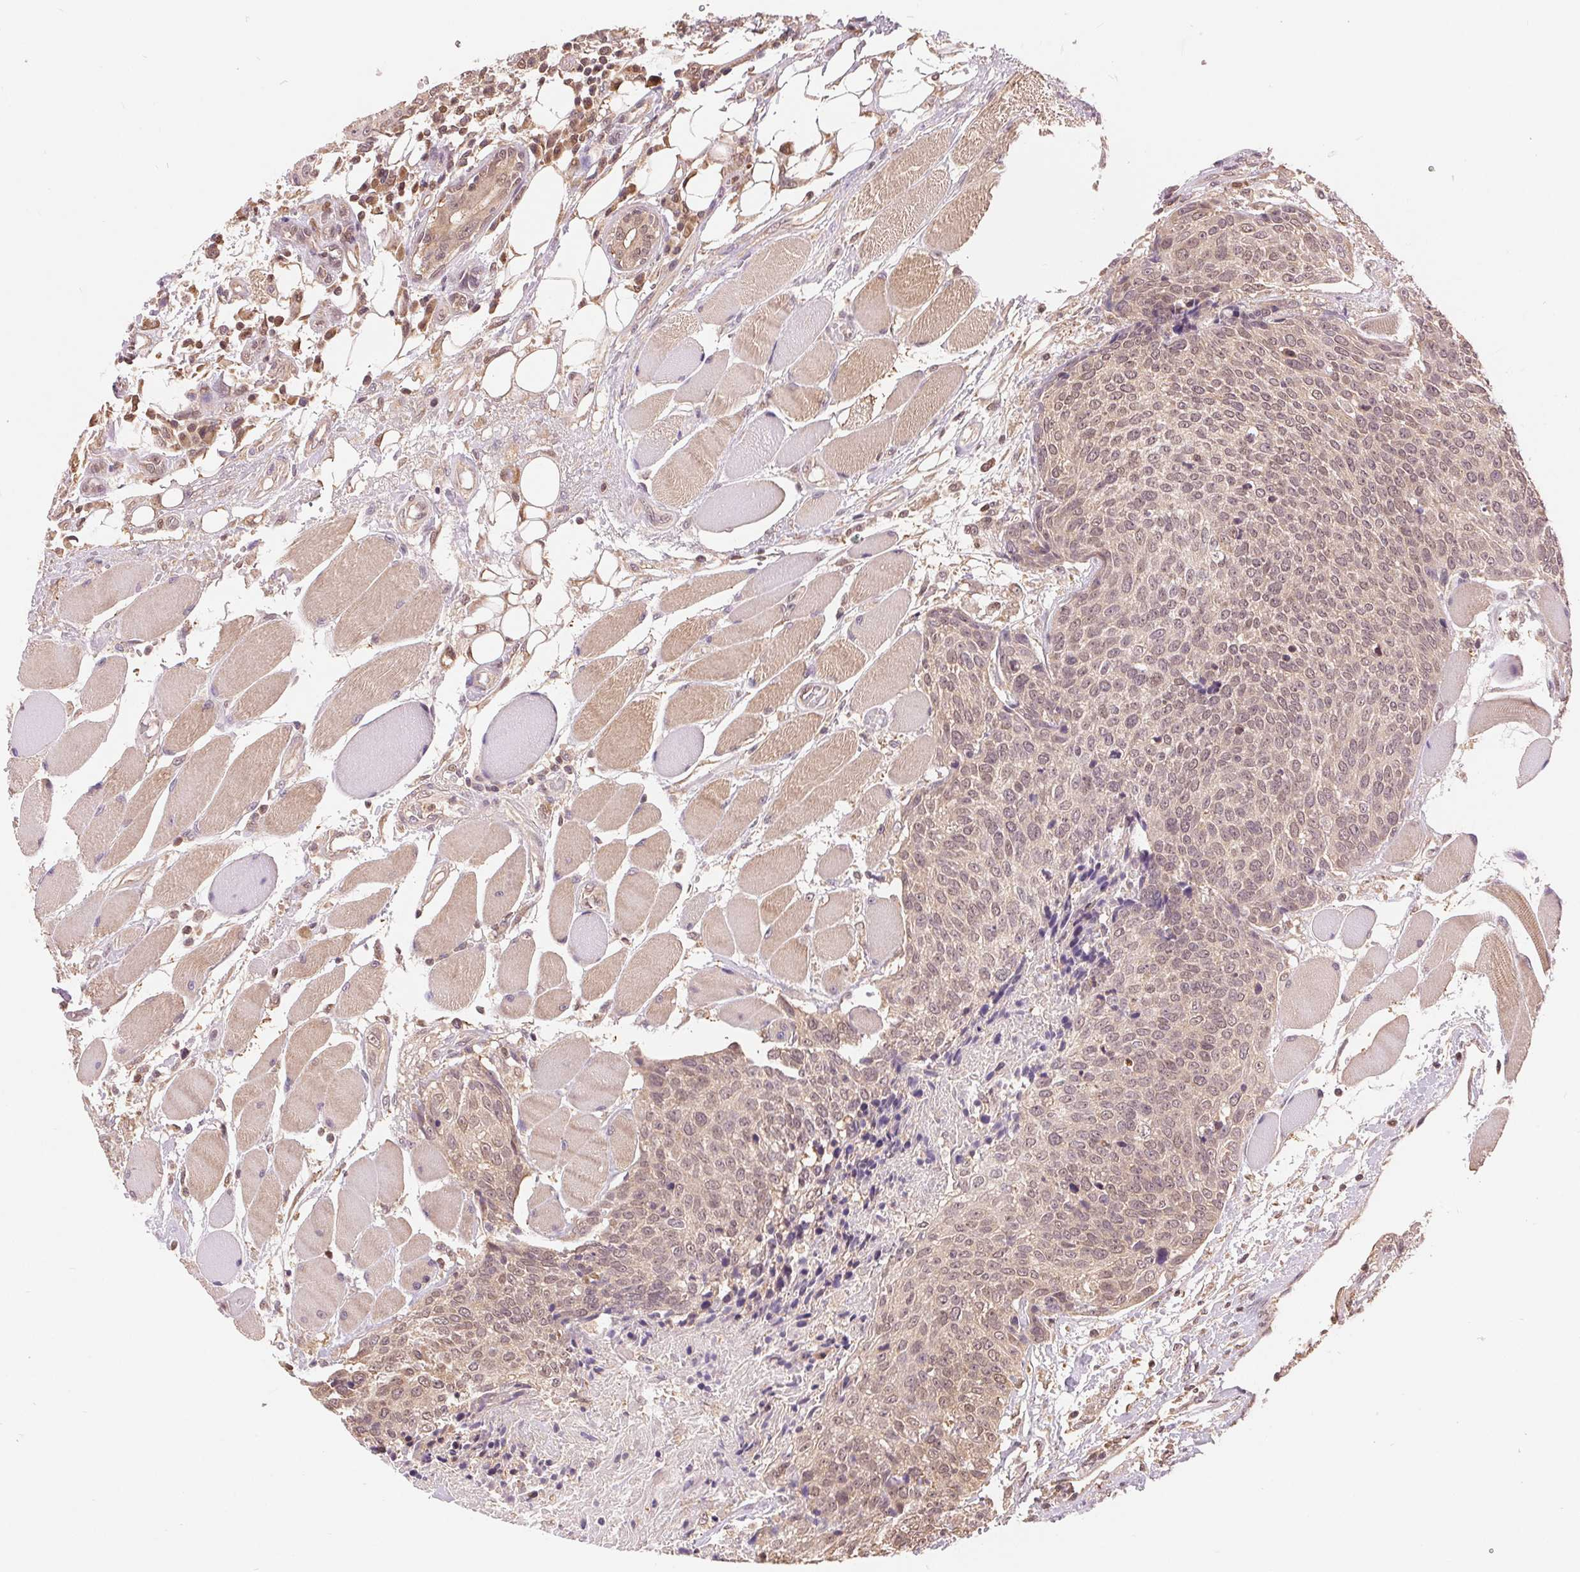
{"staining": {"intensity": "weak", "quantity": ">75%", "location": "cytoplasmic/membranous,nuclear"}, "tissue": "head and neck cancer", "cell_type": "Tumor cells", "image_type": "cancer", "snomed": [{"axis": "morphology", "description": "Squamous cell carcinoma, NOS"}, {"axis": "topography", "description": "Oral tissue"}, {"axis": "topography", "description": "Head-Neck"}], "caption": "Squamous cell carcinoma (head and neck) tissue shows weak cytoplasmic/membranous and nuclear staining in approximately >75% of tumor cells, visualized by immunohistochemistry. Using DAB (3,3'-diaminobenzidine) (brown) and hematoxylin (blue) stains, captured at high magnification using brightfield microscopy.", "gene": "TMEM273", "patient": {"sex": "male", "age": 64}}